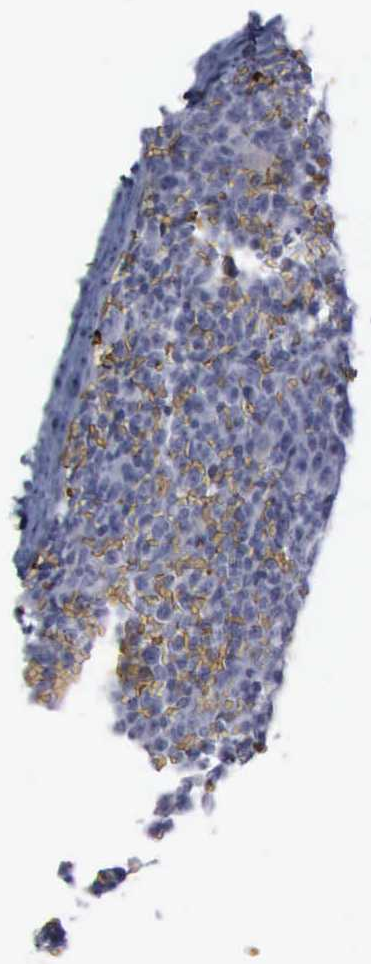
{"staining": {"intensity": "negative", "quantity": "none", "location": "none"}, "tissue": "lymphoma", "cell_type": "Tumor cells", "image_type": "cancer", "snomed": [{"axis": "morphology", "description": "Malignant lymphoma, non-Hodgkin's type, Low grade"}, {"axis": "topography", "description": "Lymph node"}], "caption": "Immunohistochemistry micrograph of human lymphoma stained for a protein (brown), which demonstrates no expression in tumor cells.", "gene": "TGFB1", "patient": {"sex": "male", "age": 50}}